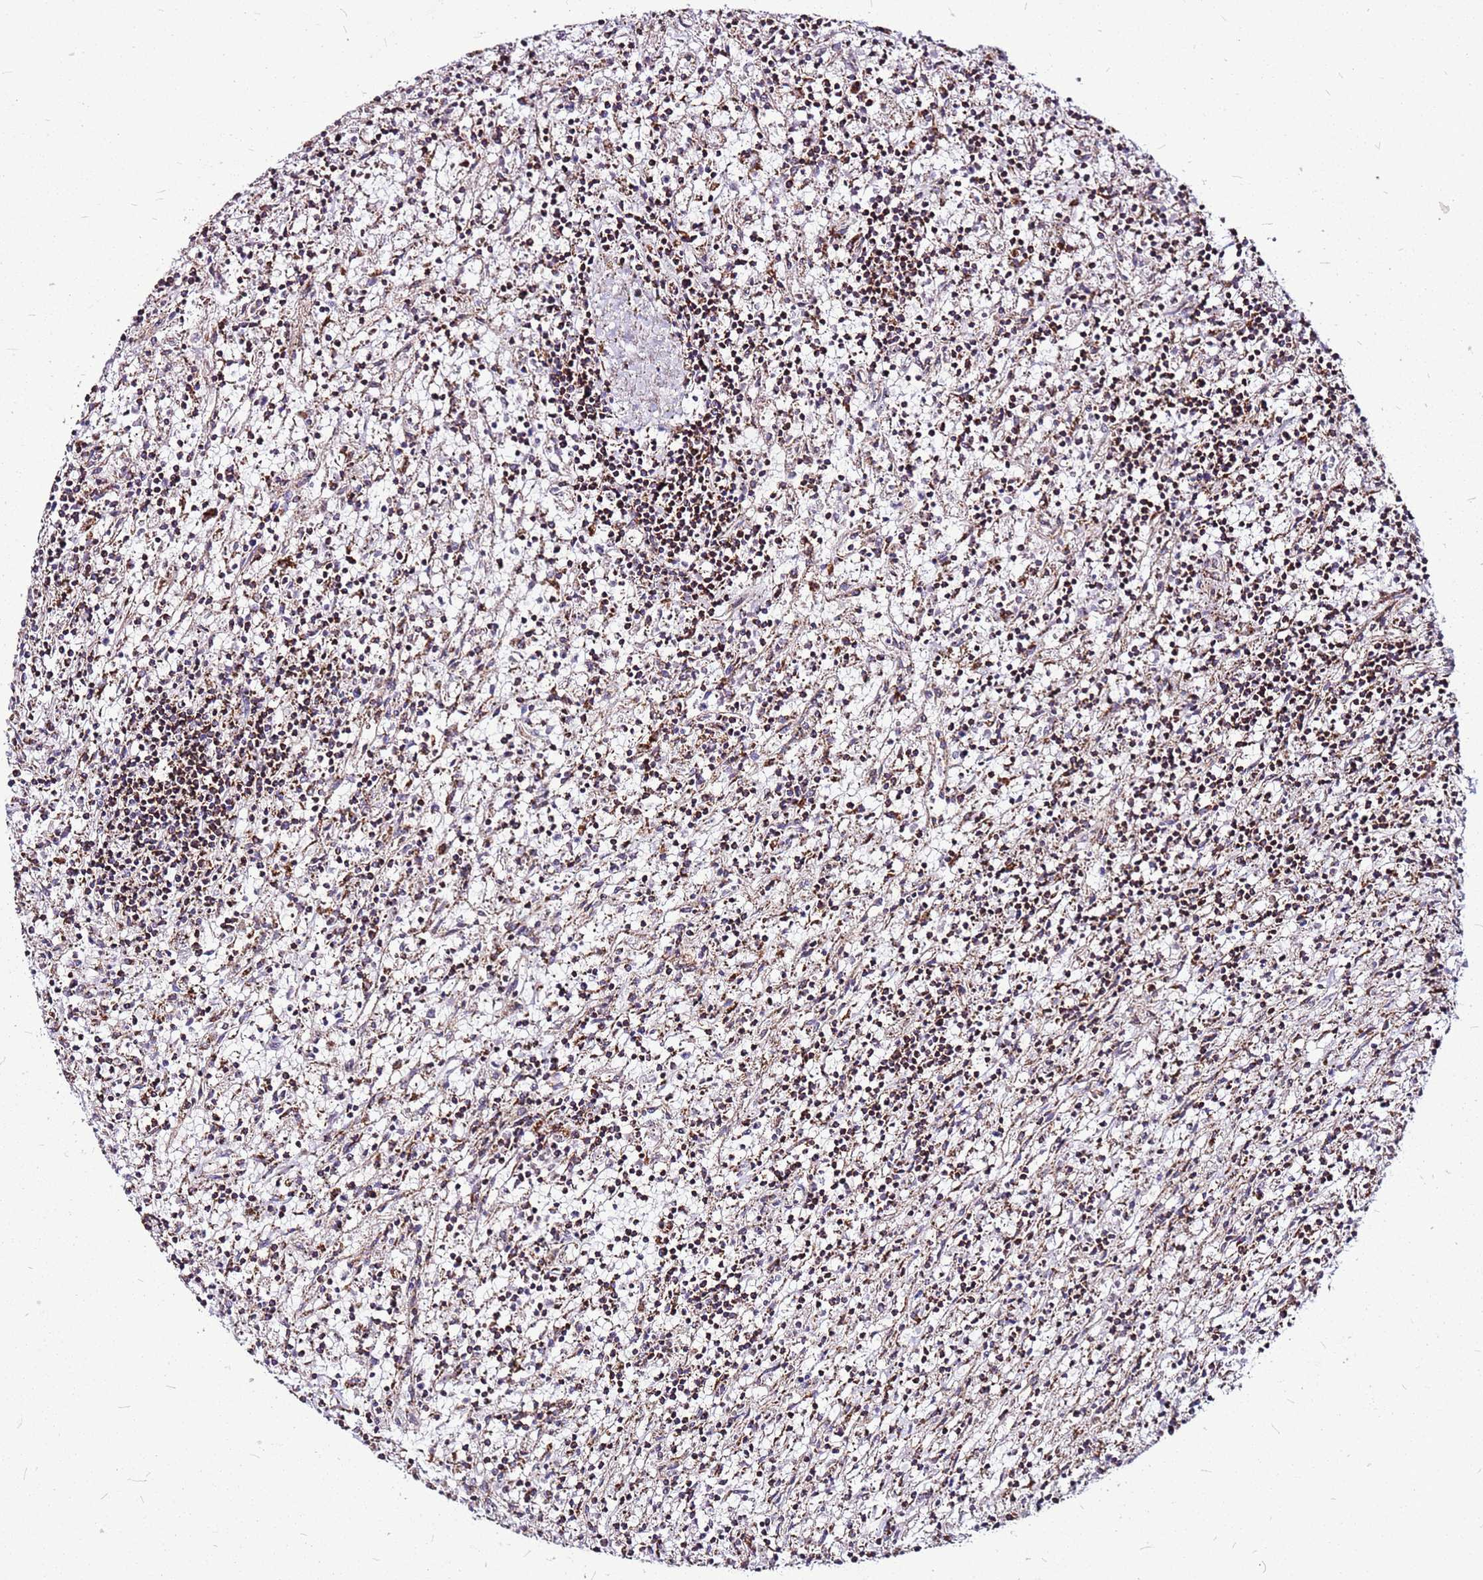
{"staining": {"intensity": "moderate", "quantity": ">75%", "location": "cytoplasmic/membranous"}, "tissue": "lymphoma", "cell_type": "Tumor cells", "image_type": "cancer", "snomed": [{"axis": "morphology", "description": "Malignant lymphoma, non-Hodgkin's type, Low grade"}, {"axis": "topography", "description": "Spleen"}], "caption": "This is a photomicrograph of immunohistochemistry (IHC) staining of lymphoma, which shows moderate positivity in the cytoplasmic/membranous of tumor cells.", "gene": "OR51T1", "patient": {"sex": "male", "age": 76}}